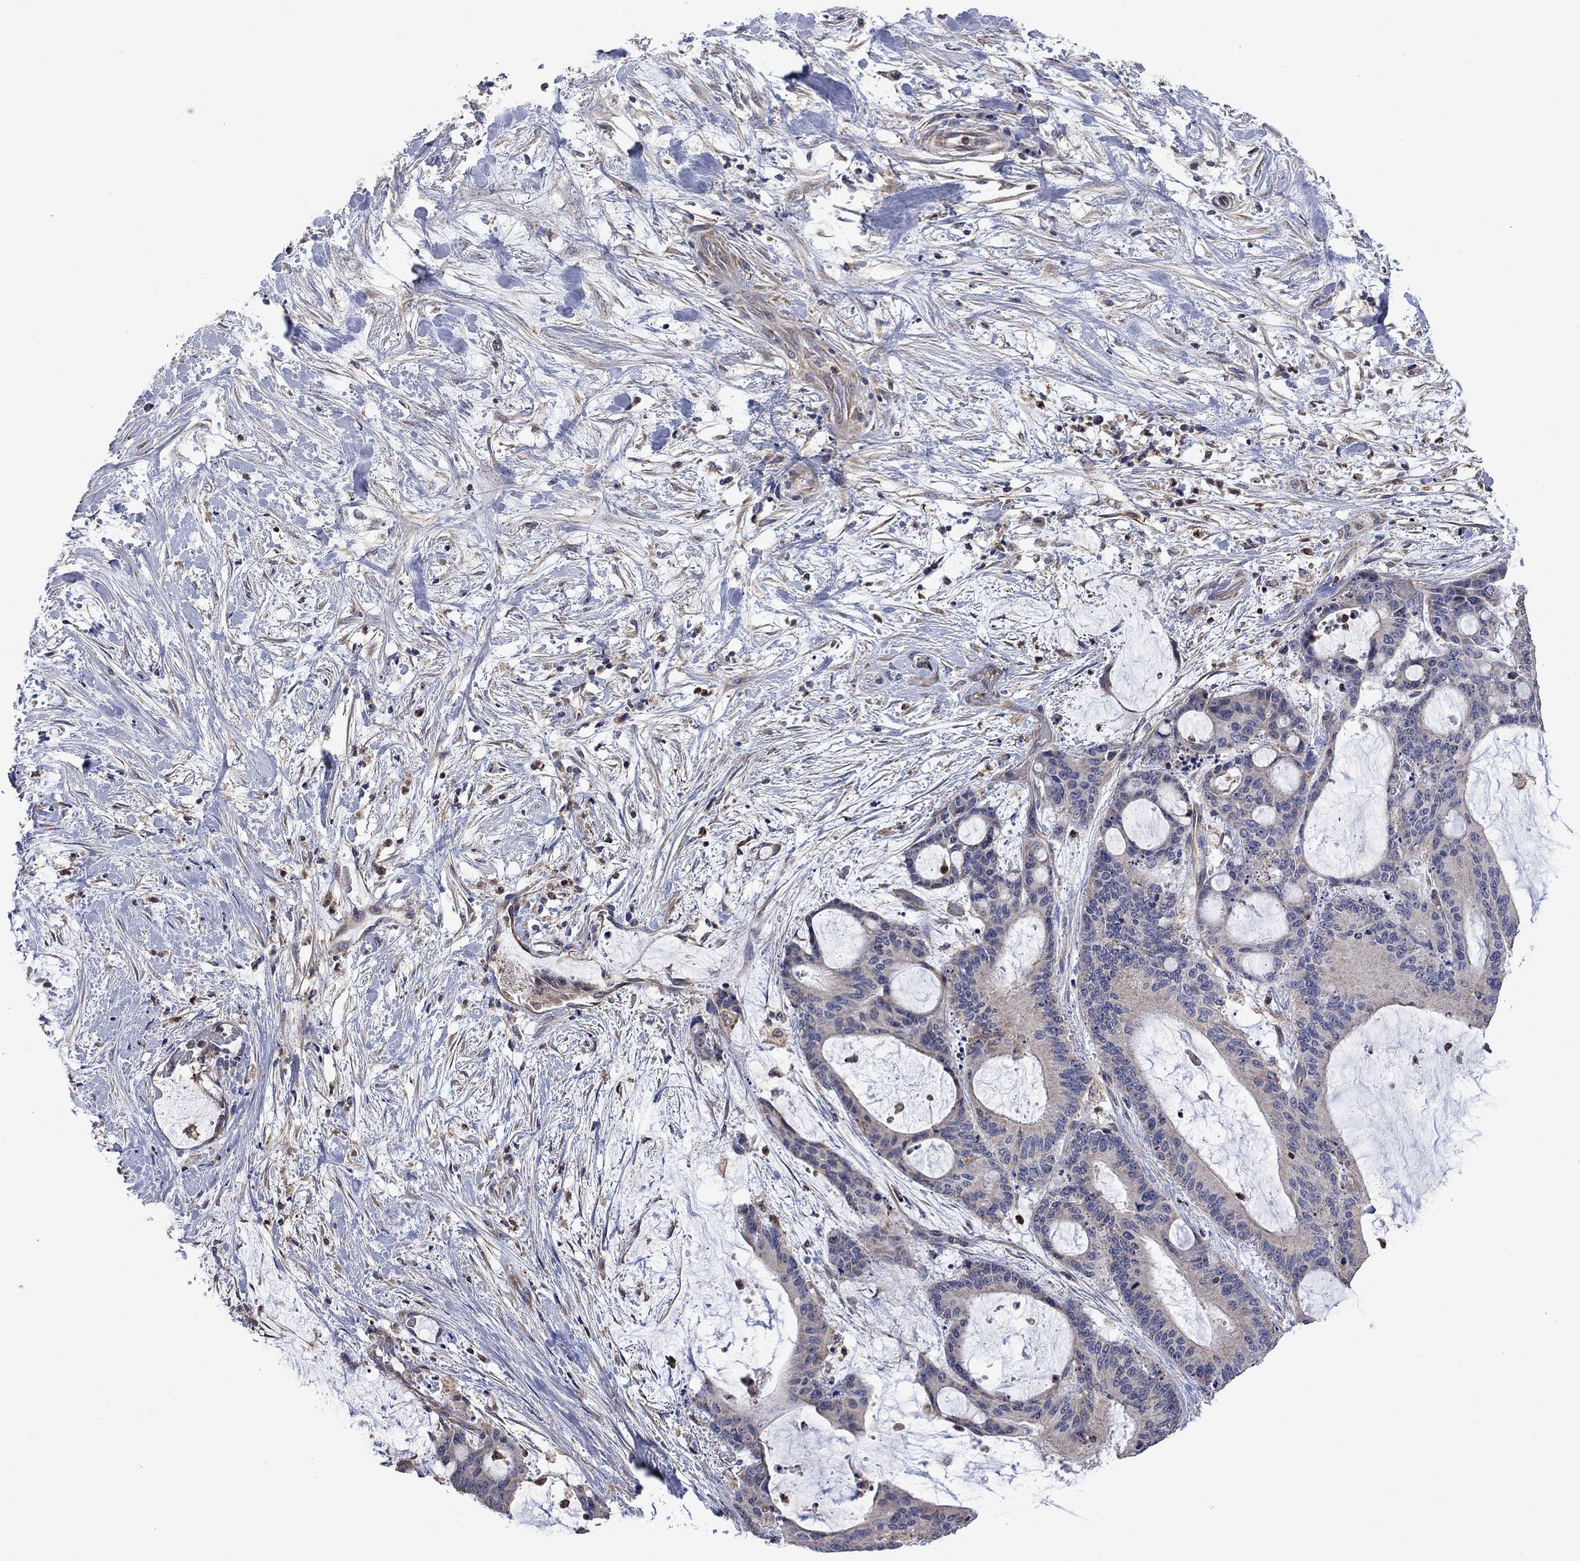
{"staining": {"intensity": "negative", "quantity": "none", "location": "none"}, "tissue": "liver cancer", "cell_type": "Tumor cells", "image_type": "cancer", "snomed": [{"axis": "morphology", "description": "Normal tissue, NOS"}, {"axis": "morphology", "description": "Cholangiocarcinoma"}, {"axis": "topography", "description": "Liver"}, {"axis": "topography", "description": "Peripheral nerve tissue"}], "caption": "Liver cholangiocarcinoma was stained to show a protein in brown. There is no significant staining in tumor cells.", "gene": "CAMKK2", "patient": {"sex": "female", "age": 73}}